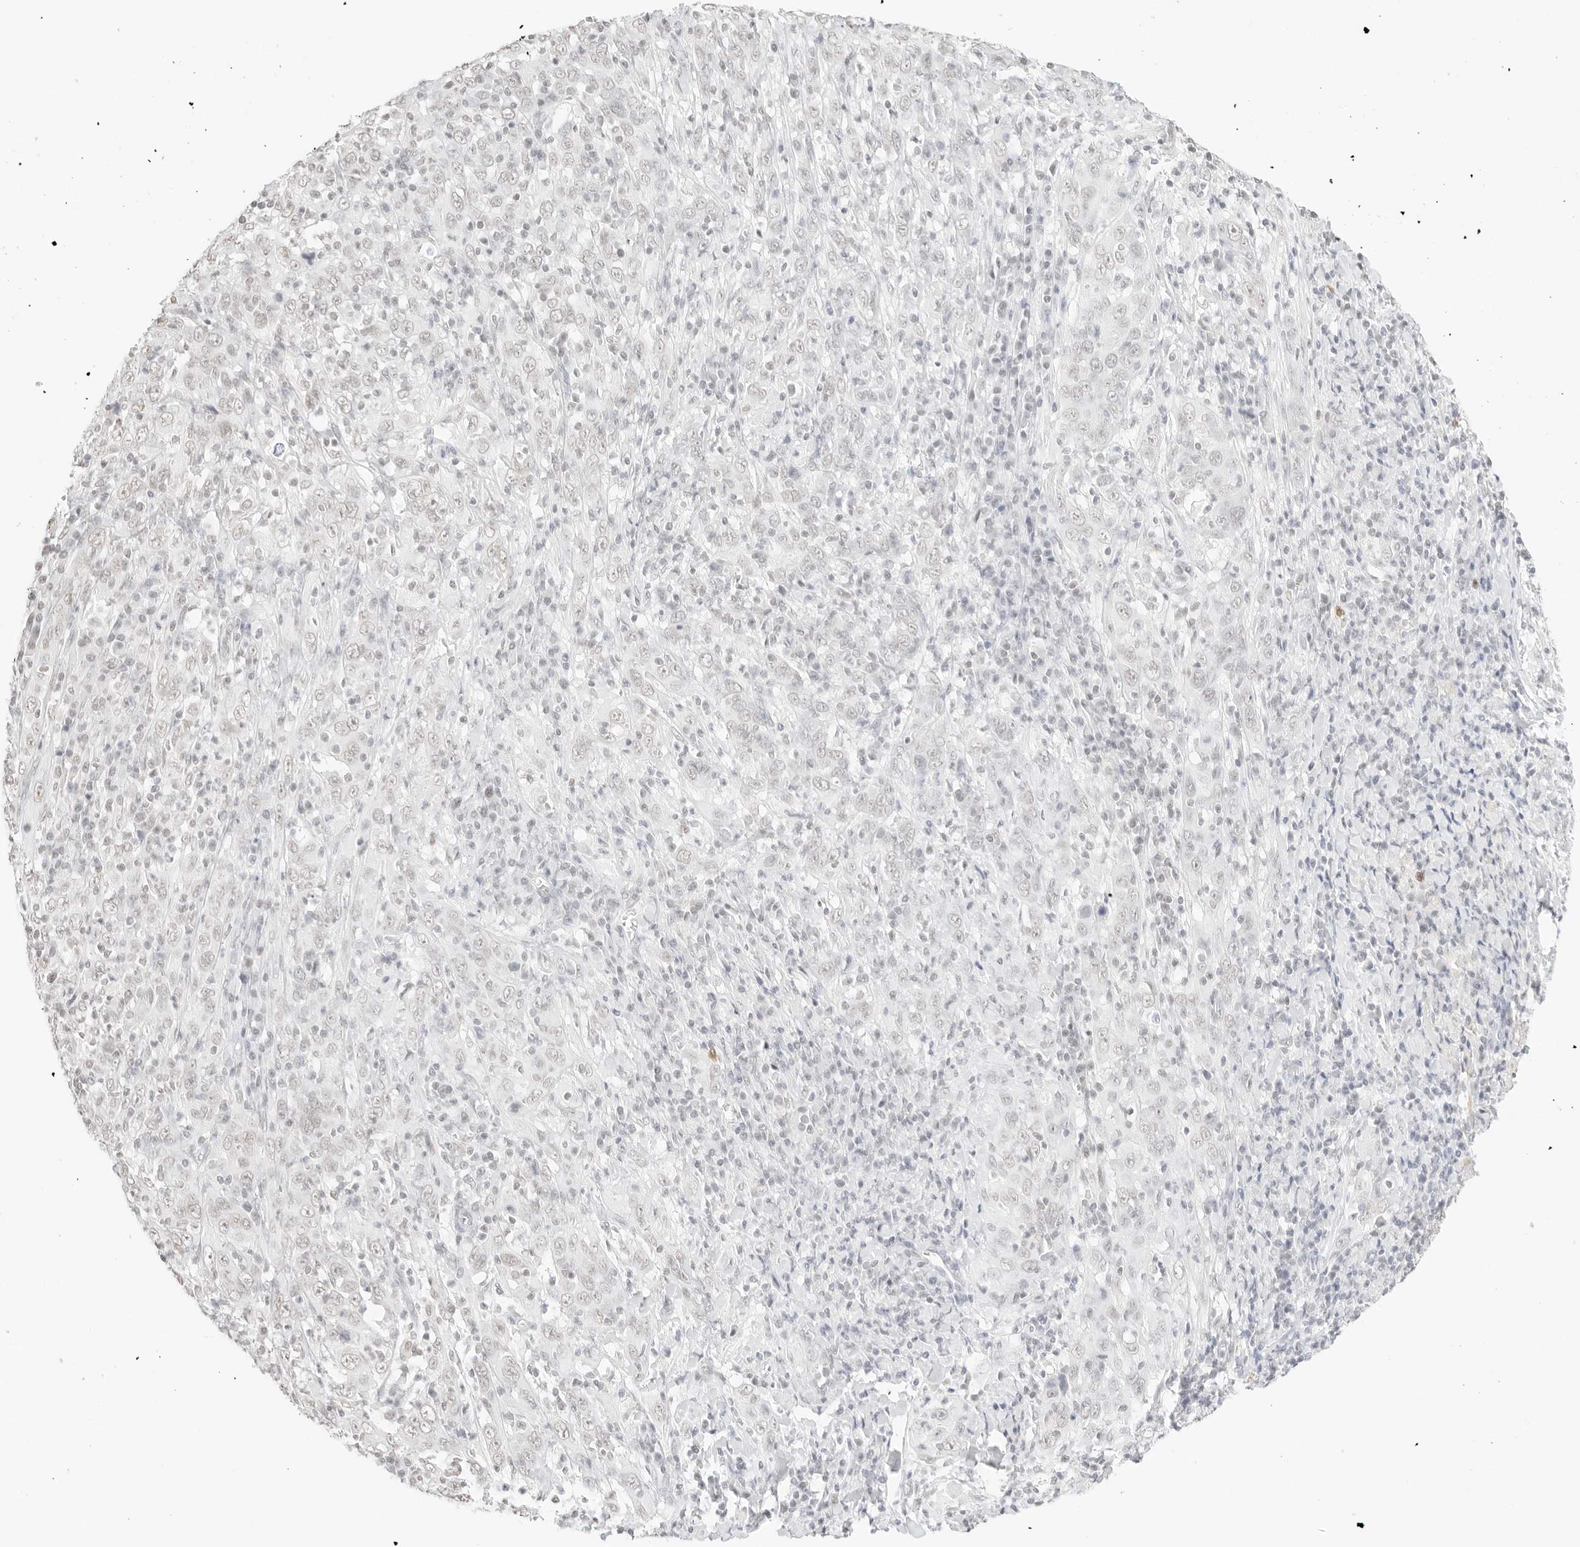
{"staining": {"intensity": "negative", "quantity": "none", "location": "none"}, "tissue": "cervical cancer", "cell_type": "Tumor cells", "image_type": "cancer", "snomed": [{"axis": "morphology", "description": "Squamous cell carcinoma, NOS"}, {"axis": "topography", "description": "Cervix"}], "caption": "The histopathology image displays no staining of tumor cells in cervical squamous cell carcinoma.", "gene": "FBLN5", "patient": {"sex": "female", "age": 46}}